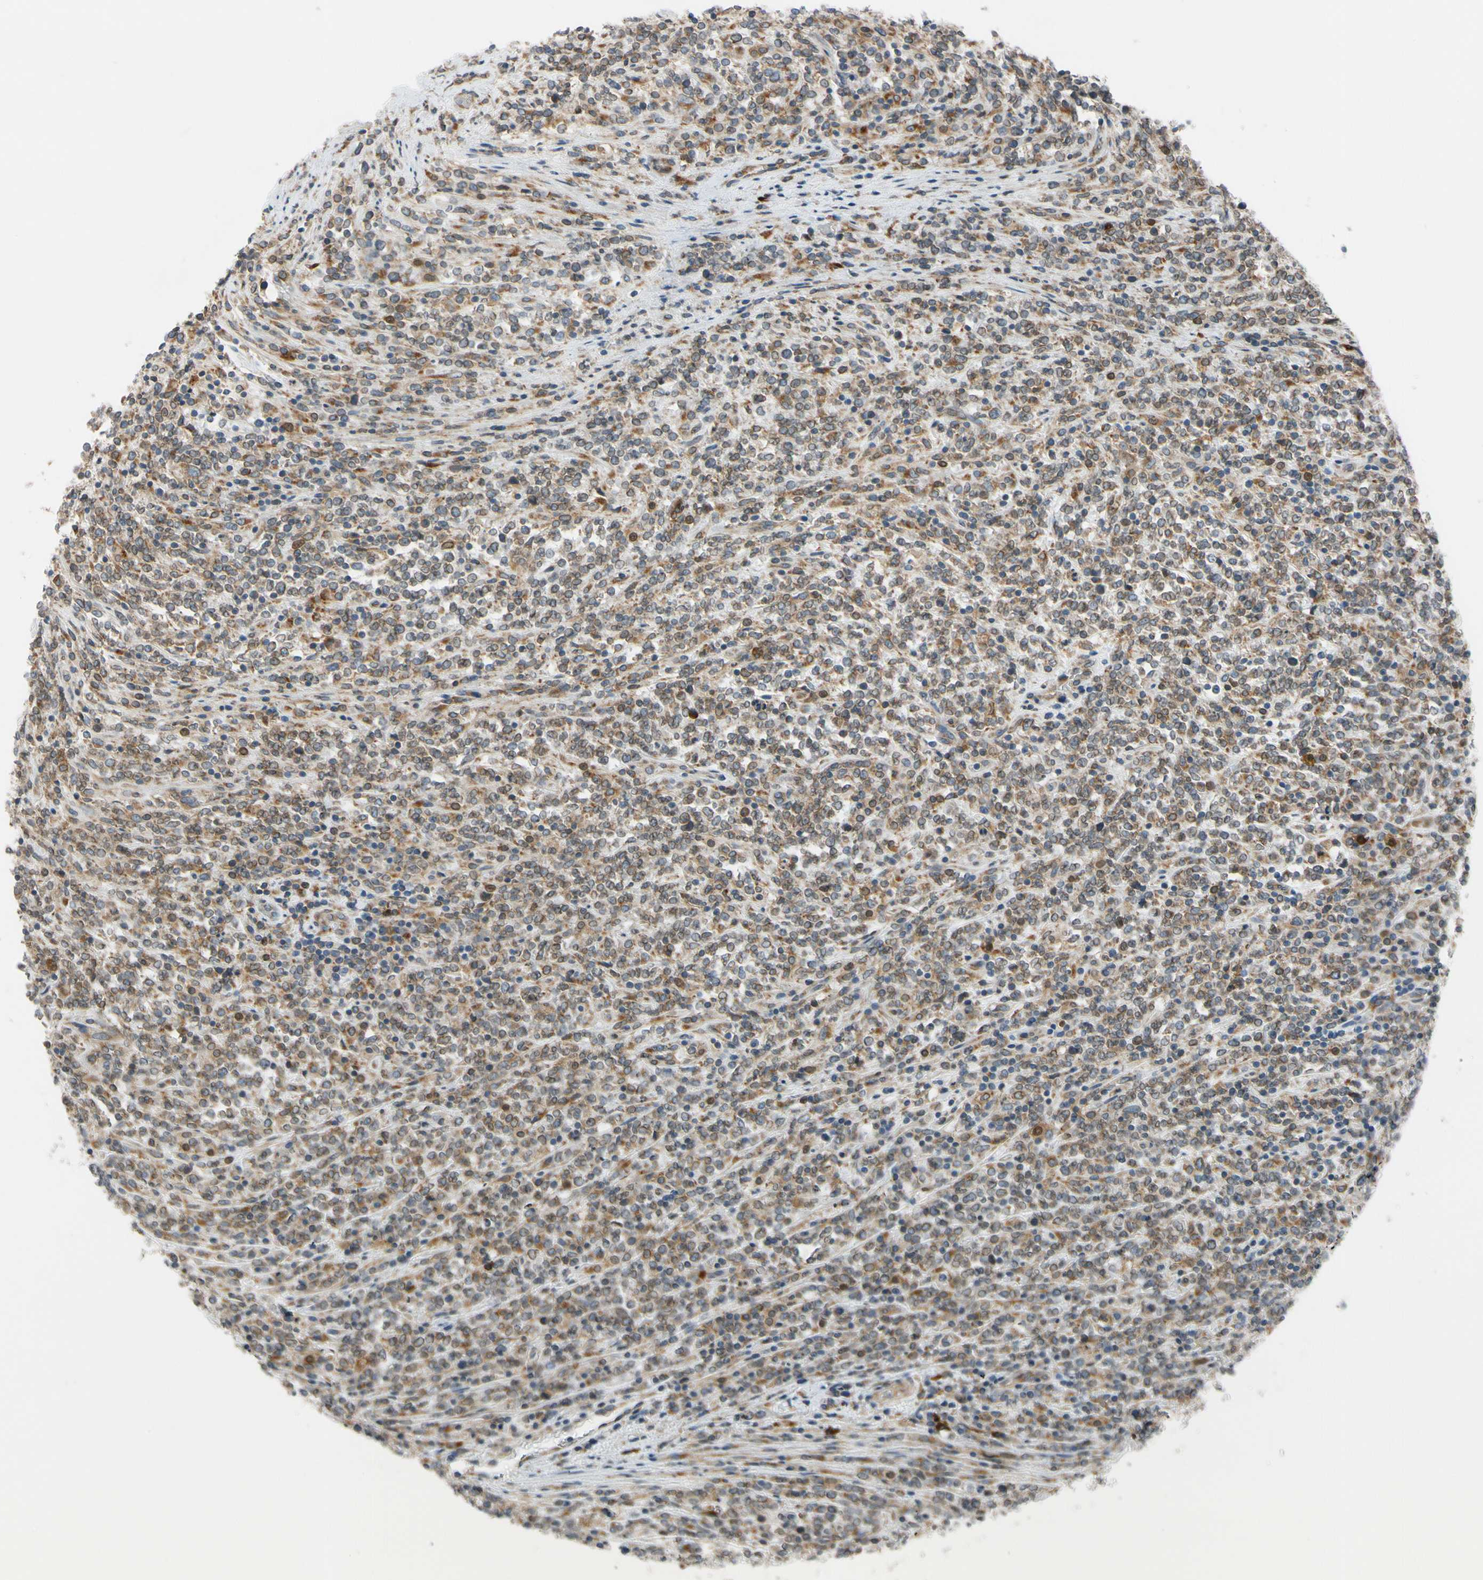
{"staining": {"intensity": "weak", "quantity": ">75%", "location": "cytoplasmic/membranous"}, "tissue": "lymphoma", "cell_type": "Tumor cells", "image_type": "cancer", "snomed": [{"axis": "morphology", "description": "Malignant lymphoma, non-Hodgkin's type, High grade"}, {"axis": "topography", "description": "Soft tissue"}], "caption": "Lymphoma tissue demonstrates weak cytoplasmic/membranous expression in about >75% of tumor cells, visualized by immunohistochemistry.", "gene": "RPN2", "patient": {"sex": "male", "age": 18}}